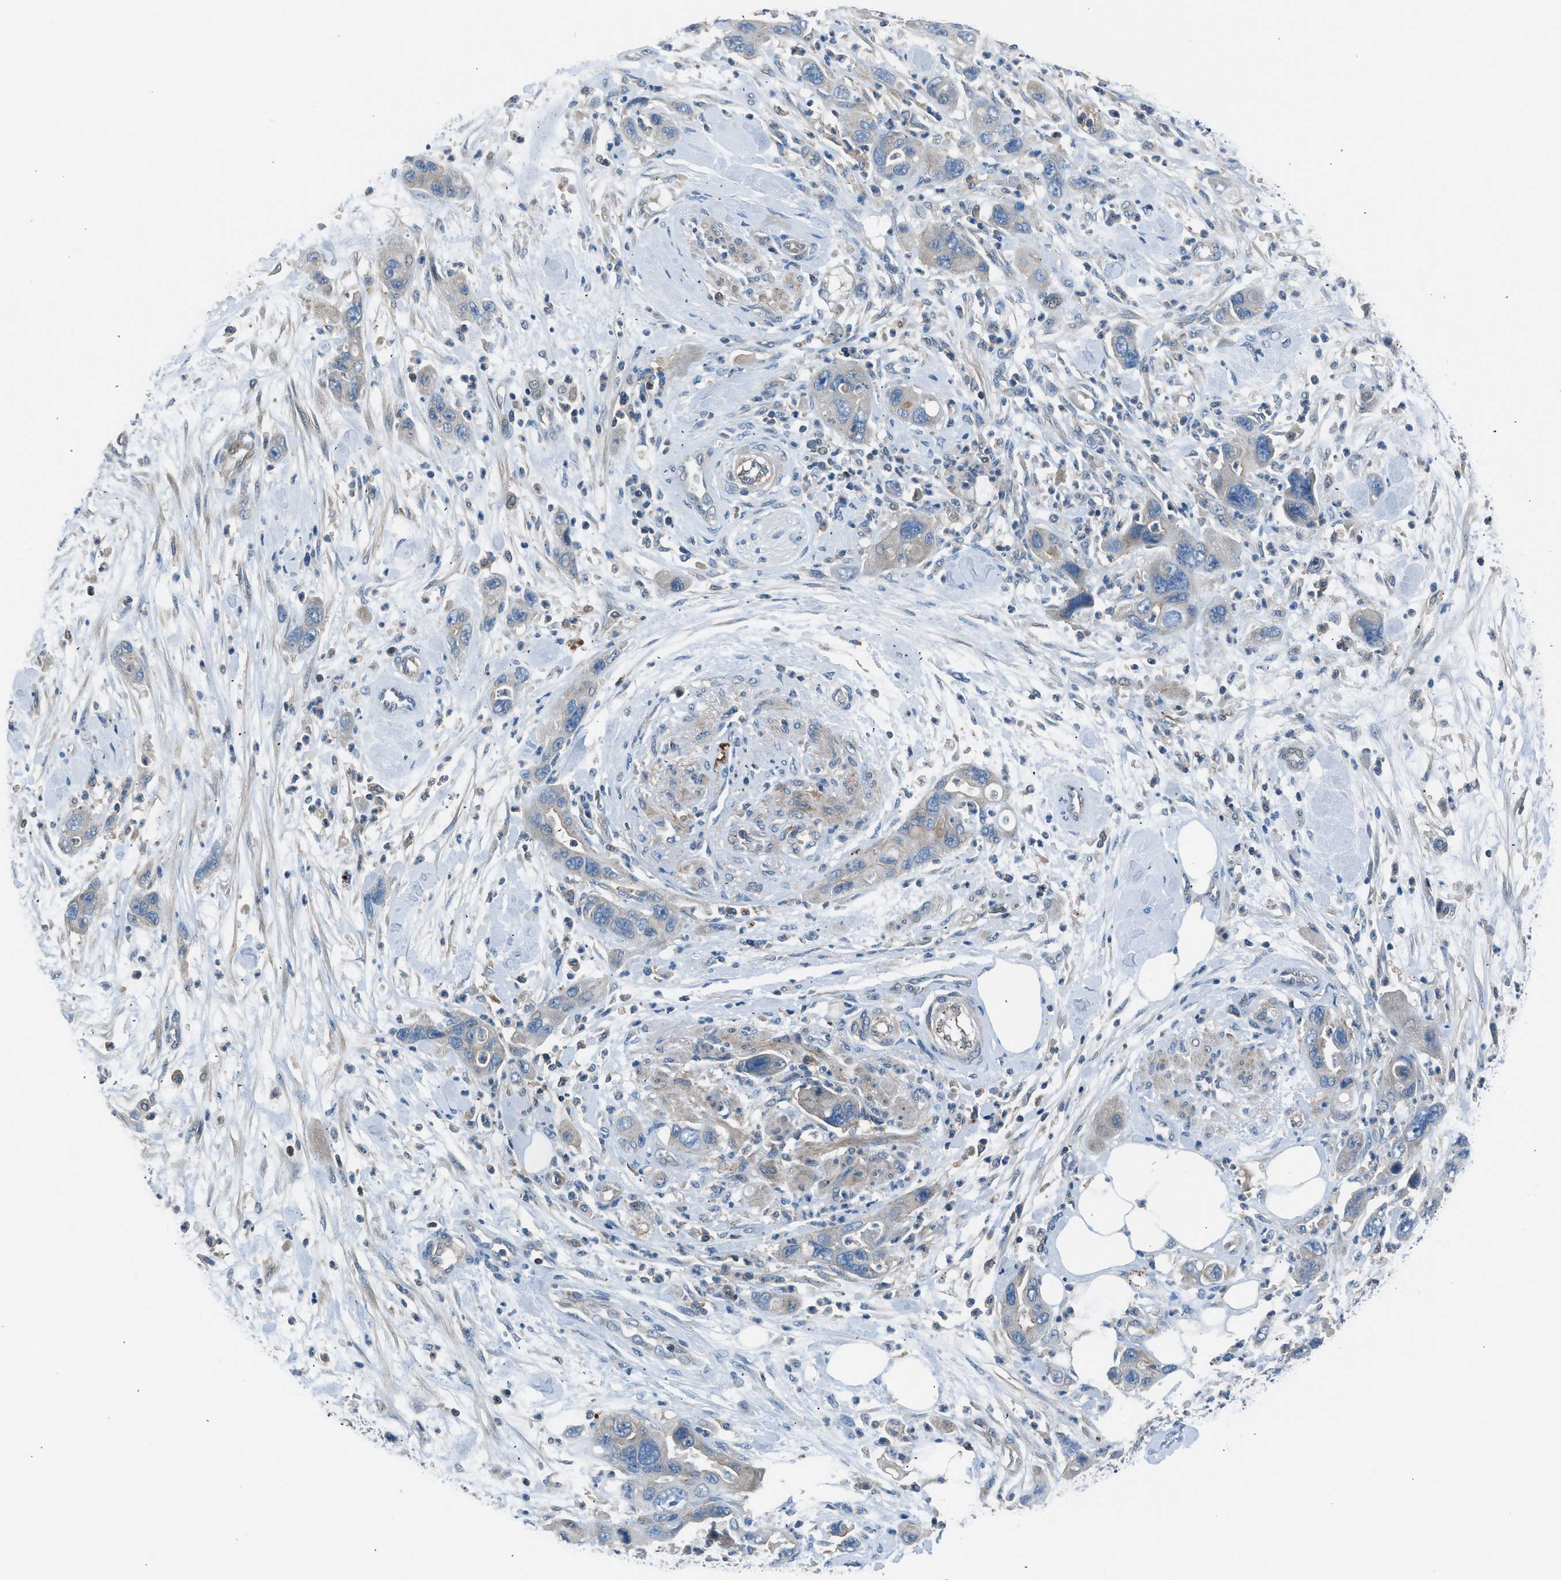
{"staining": {"intensity": "weak", "quantity": "<25%", "location": "cytoplasmic/membranous"}, "tissue": "pancreatic cancer", "cell_type": "Tumor cells", "image_type": "cancer", "snomed": [{"axis": "morphology", "description": "Normal tissue, NOS"}, {"axis": "morphology", "description": "Adenocarcinoma, NOS"}, {"axis": "topography", "description": "Pancreas"}], "caption": "There is no significant staining in tumor cells of adenocarcinoma (pancreatic). The staining was performed using DAB (3,3'-diaminobenzidine) to visualize the protein expression in brown, while the nuclei were stained in blue with hematoxylin (Magnification: 20x).", "gene": "LMLN", "patient": {"sex": "female", "age": 71}}